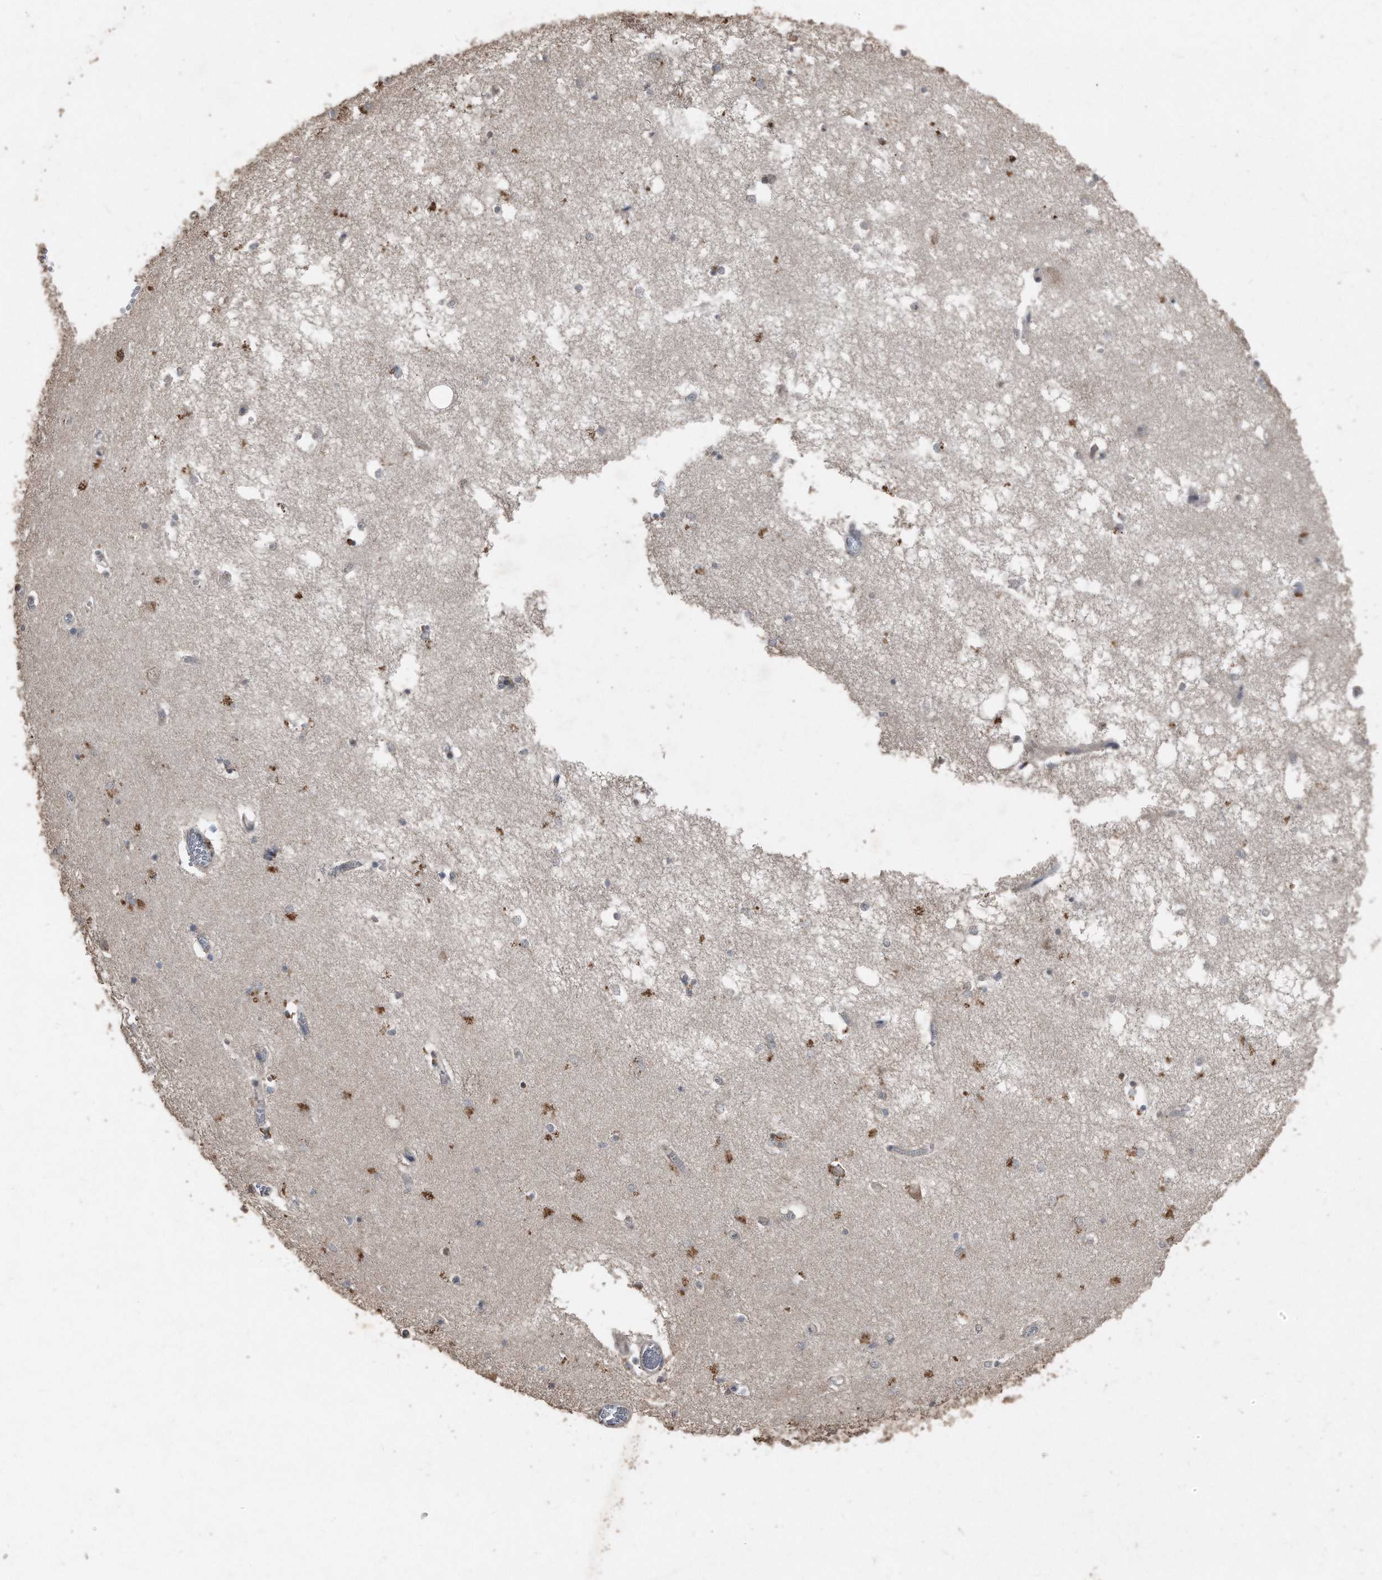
{"staining": {"intensity": "weak", "quantity": "<25%", "location": "cytoplasmic/membranous"}, "tissue": "hippocampus", "cell_type": "Glial cells", "image_type": "normal", "snomed": [{"axis": "morphology", "description": "Normal tissue, NOS"}, {"axis": "topography", "description": "Hippocampus"}], "caption": "High magnification brightfield microscopy of unremarkable hippocampus stained with DAB (brown) and counterstained with hematoxylin (blue): glial cells show no significant staining.", "gene": "ANKRD10", "patient": {"sex": "male", "age": 70}}